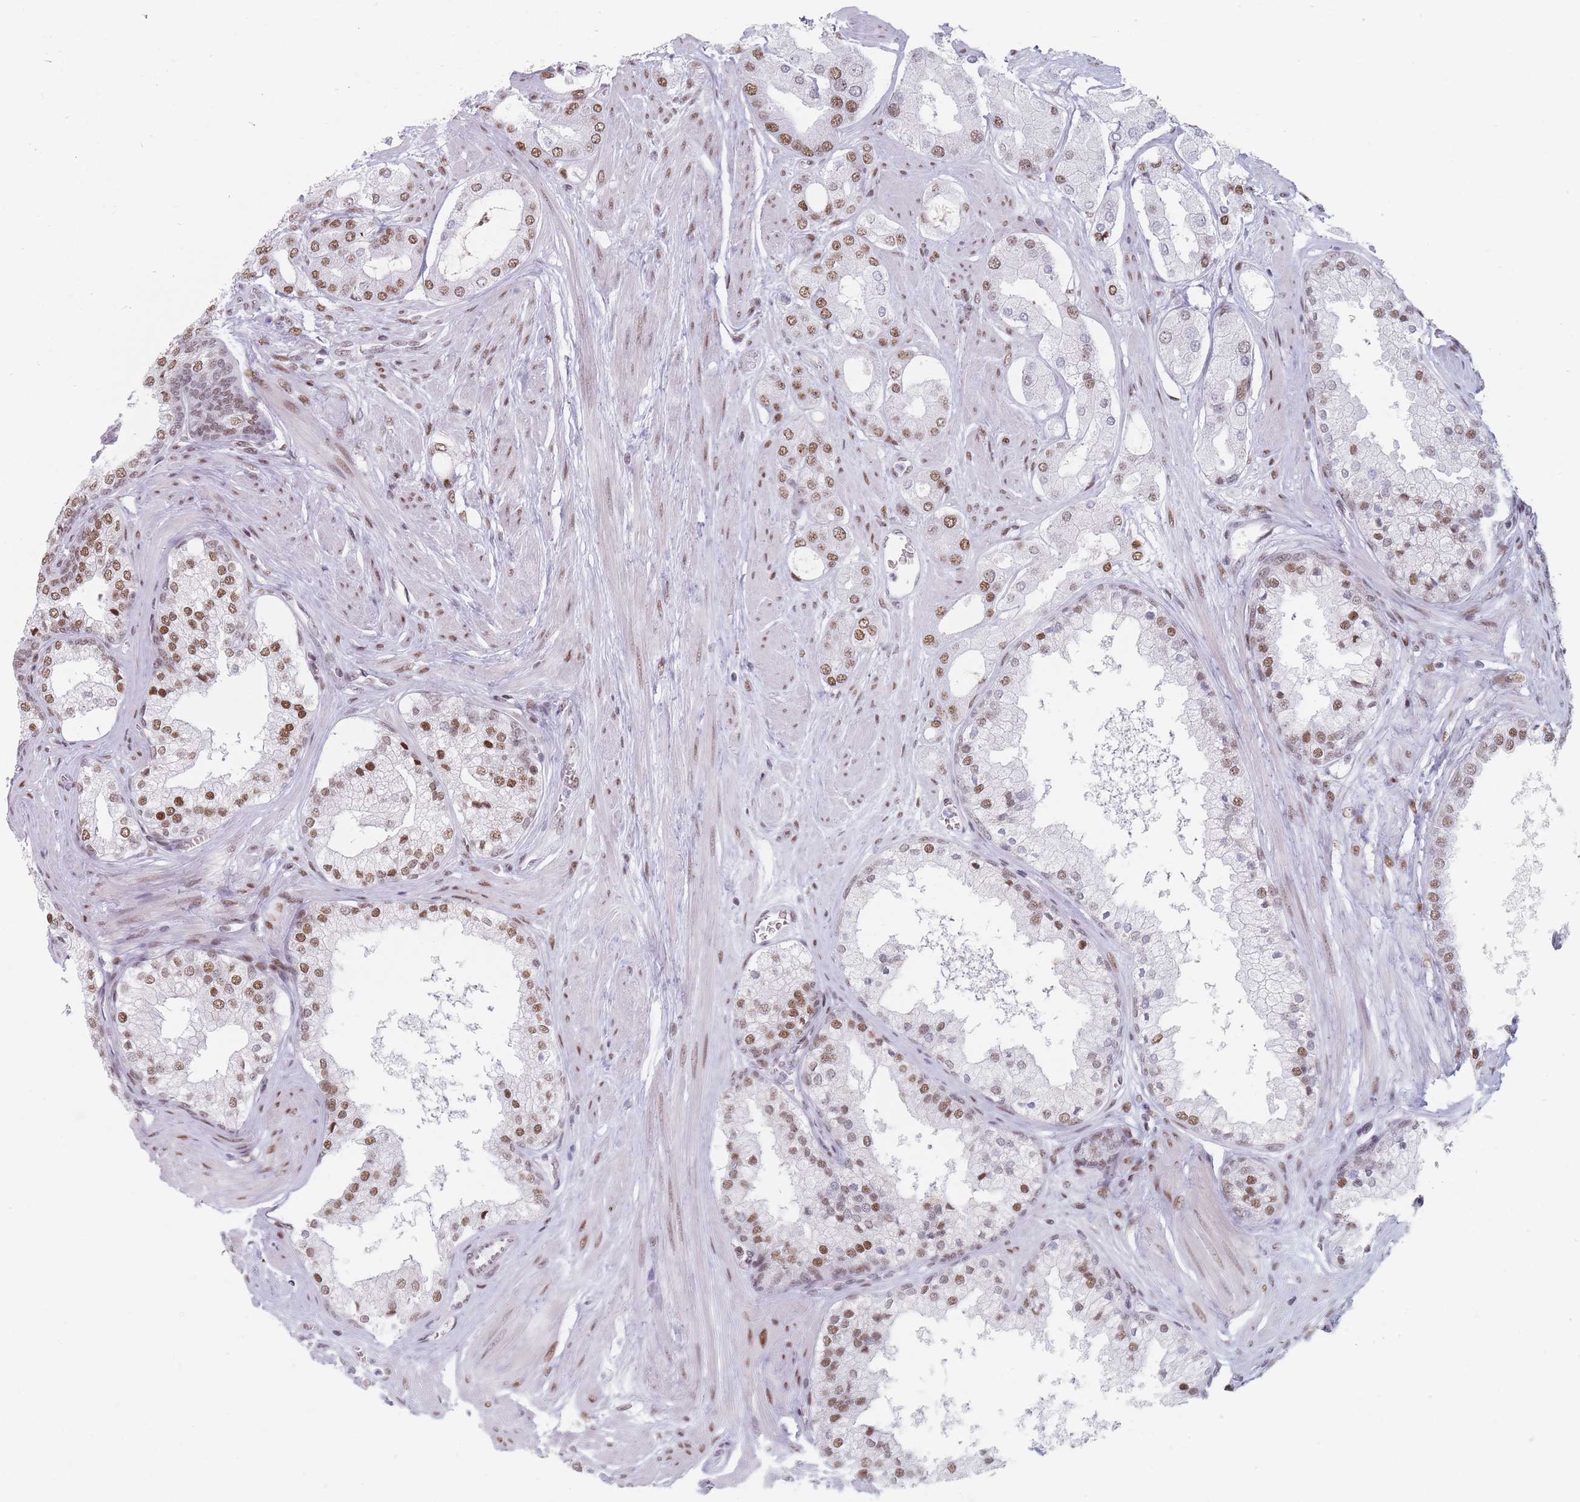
{"staining": {"intensity": "moderate", "quantity": ">75%", "location": "nuclear"}, "tissue": "prostate cancer", "cell_type": "Tumor cells", "image_type": "cancer", "snomed": [{"axis": "morphology", "description": "Adenocarcinoma, Low grade"}, {"axis": "topography", "description": "Prostate"}], "caption": "High-power microscopy captured an IHC image of prostate cancer, revealing moderate nuclear positivity in about >75% of tumor cells. Immunohistochemistry (ihc) stains the protein of interest in brown and the nuclei are stained blue.", "gene": "SAFB2", "patient": {"sex": "male", "age": 42}}